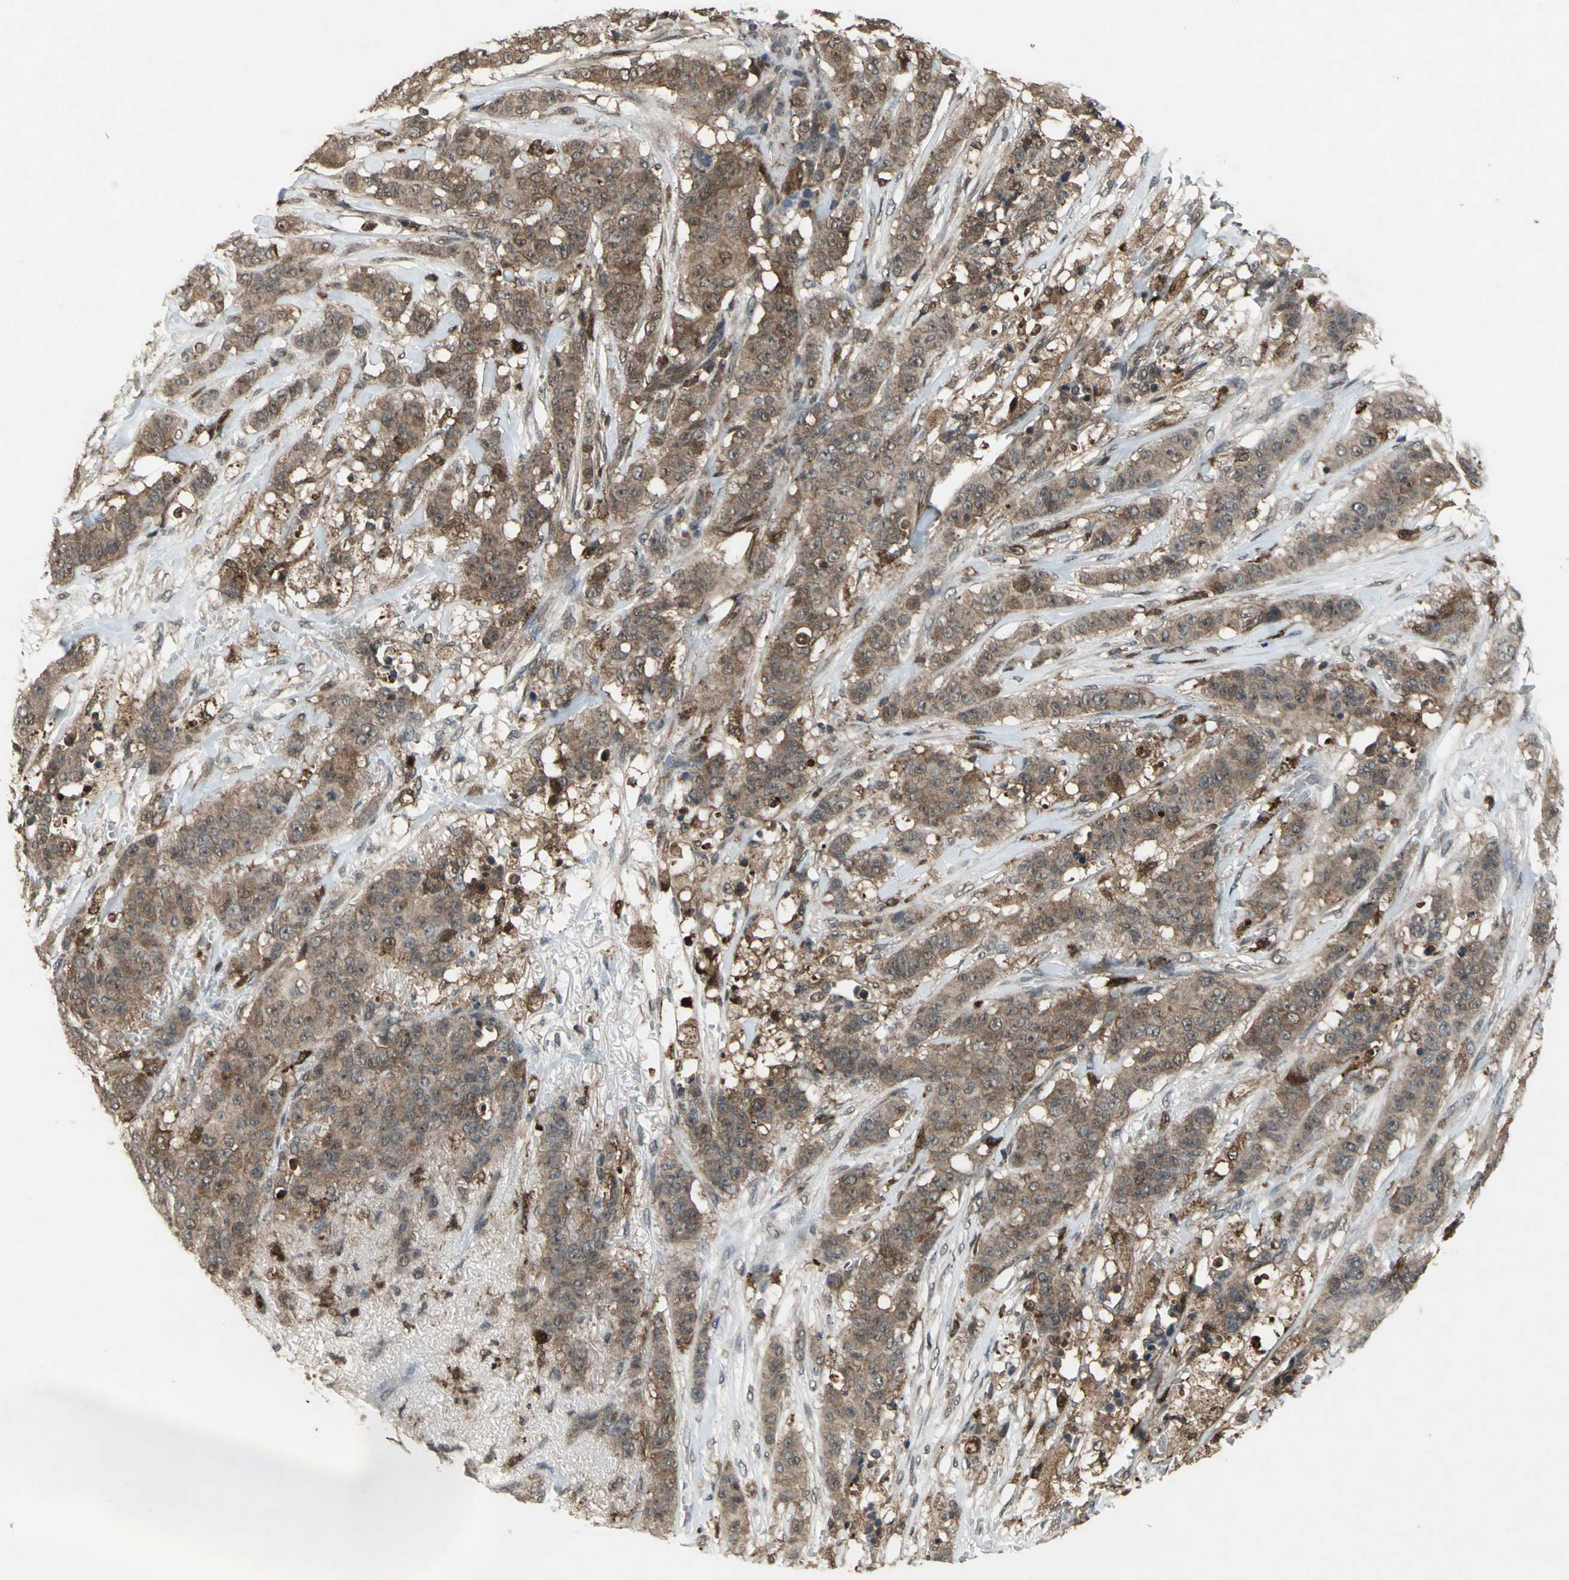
{"staining": {"intensity": "strong", "quantity": ">75%", "location": "cytoplasmic/membranous,nuclear"}, "tissue": "breast cancer", "cell_type": "Tumor cells", "image_type": "cancer", "snomed": [{"axis": "morphology", "description": "Duct carcinoma"}, {"axis": "topography", "description": "Breast"}], "caption": "A high amount of strong cytoplasmic/membranous and nuclear expression is present in approximately >75% of tumor cells in invasive ductal carcinoma (breast) tissue.", "gene": "PYCARD", "patient": {"sex": "female", "age": 40}}